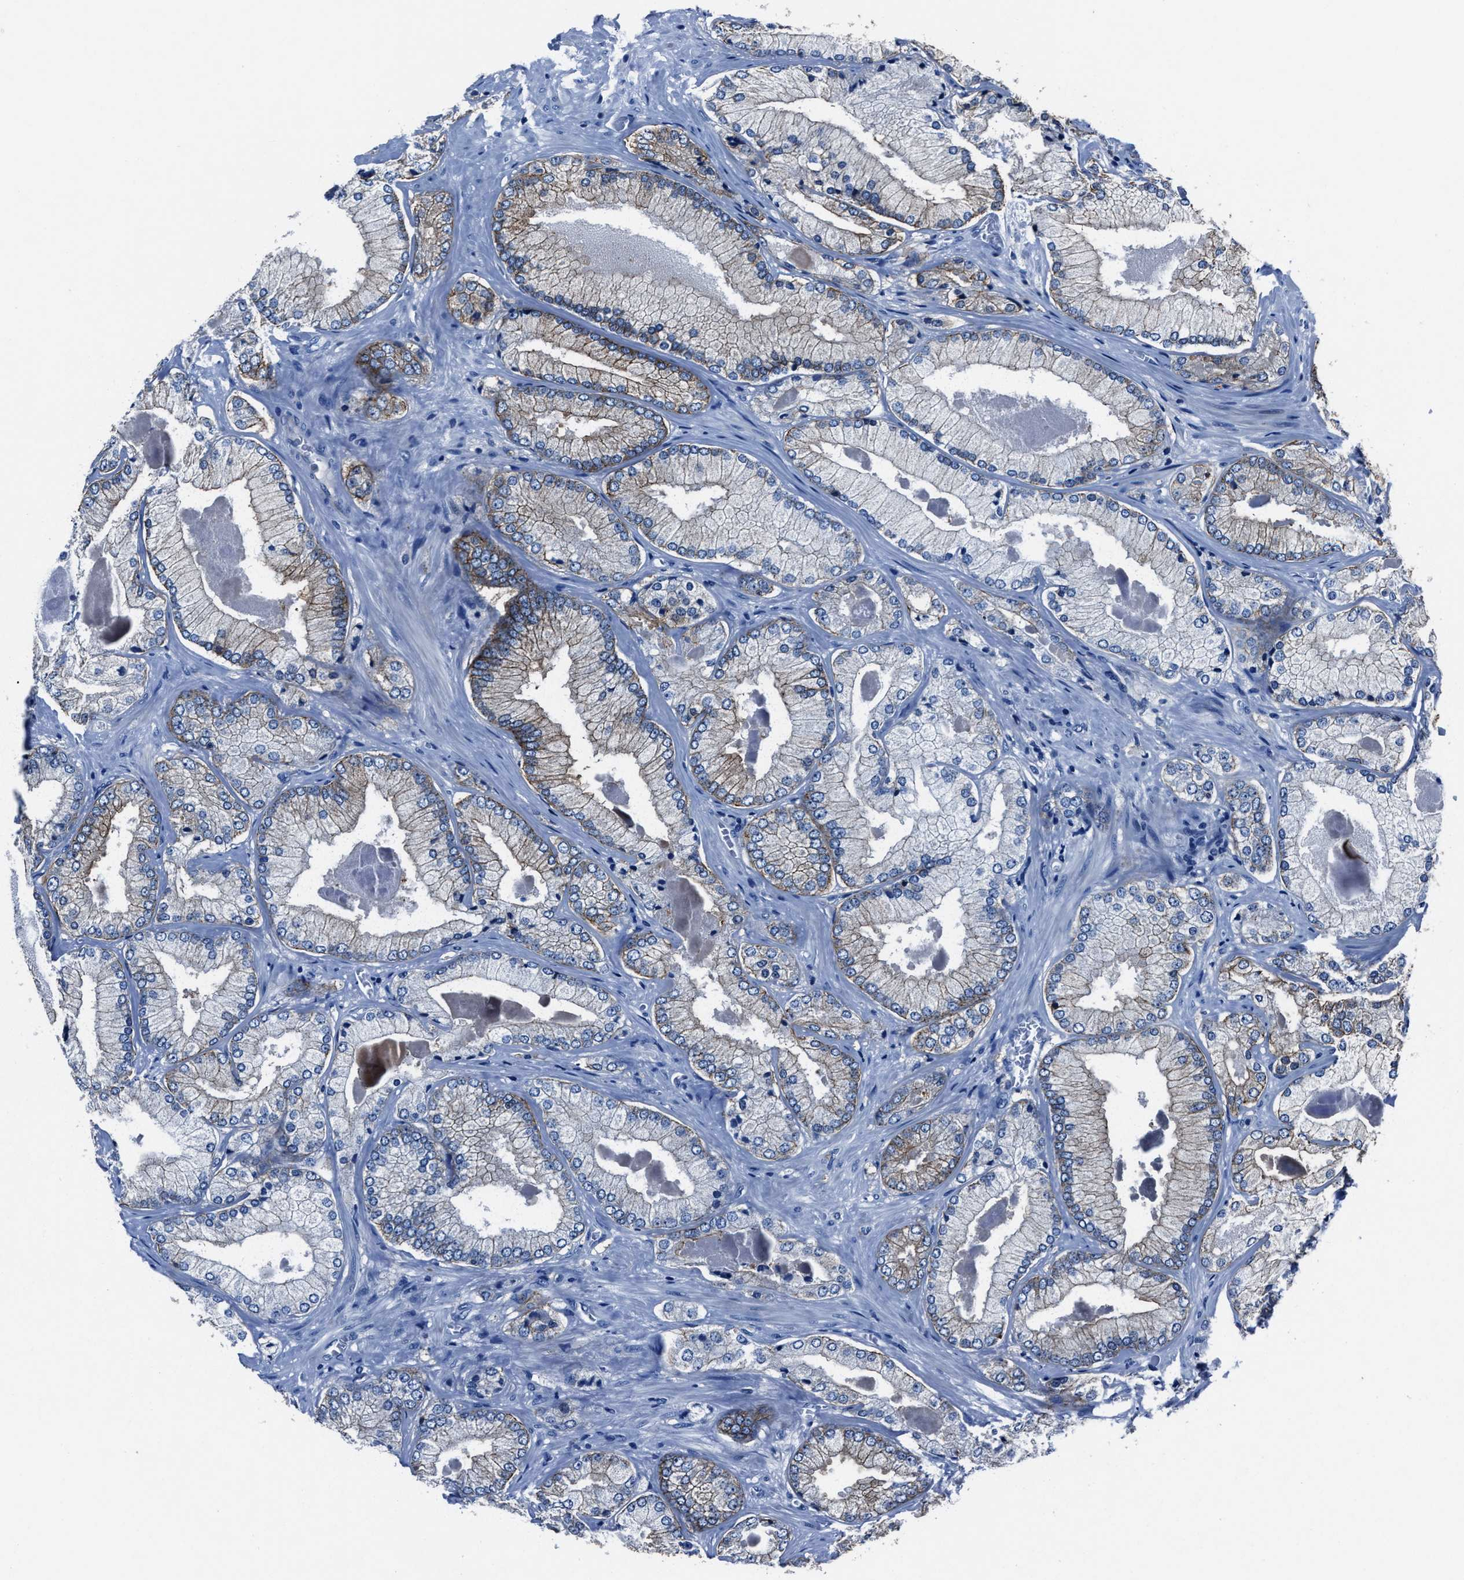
{"staining": {"intensity": "weak", "quantity": "25%-75%", "location": "cytoplasmic/membranous"}, "tissue": "prostate cancer", "cell_type": "Tumor cells", "image_type": "cancer", "snomed": [{"axis": "morphology", "description": "Adenocarcinoma, Low grade"}, {"axis": "topography", "description": "Prostate"}], "caption": "The immunohistochemical stain shows weak cytoplasmic/membranous expression in tumor cells of low-grade adenocarcinoma (prostate) tissue. Immunohistochemistry (ihc) stains the protein of interest in brown and the nuclei are stained blue.", "gene": "LMO7", "patient": {"sex": "male", "age": 65}}